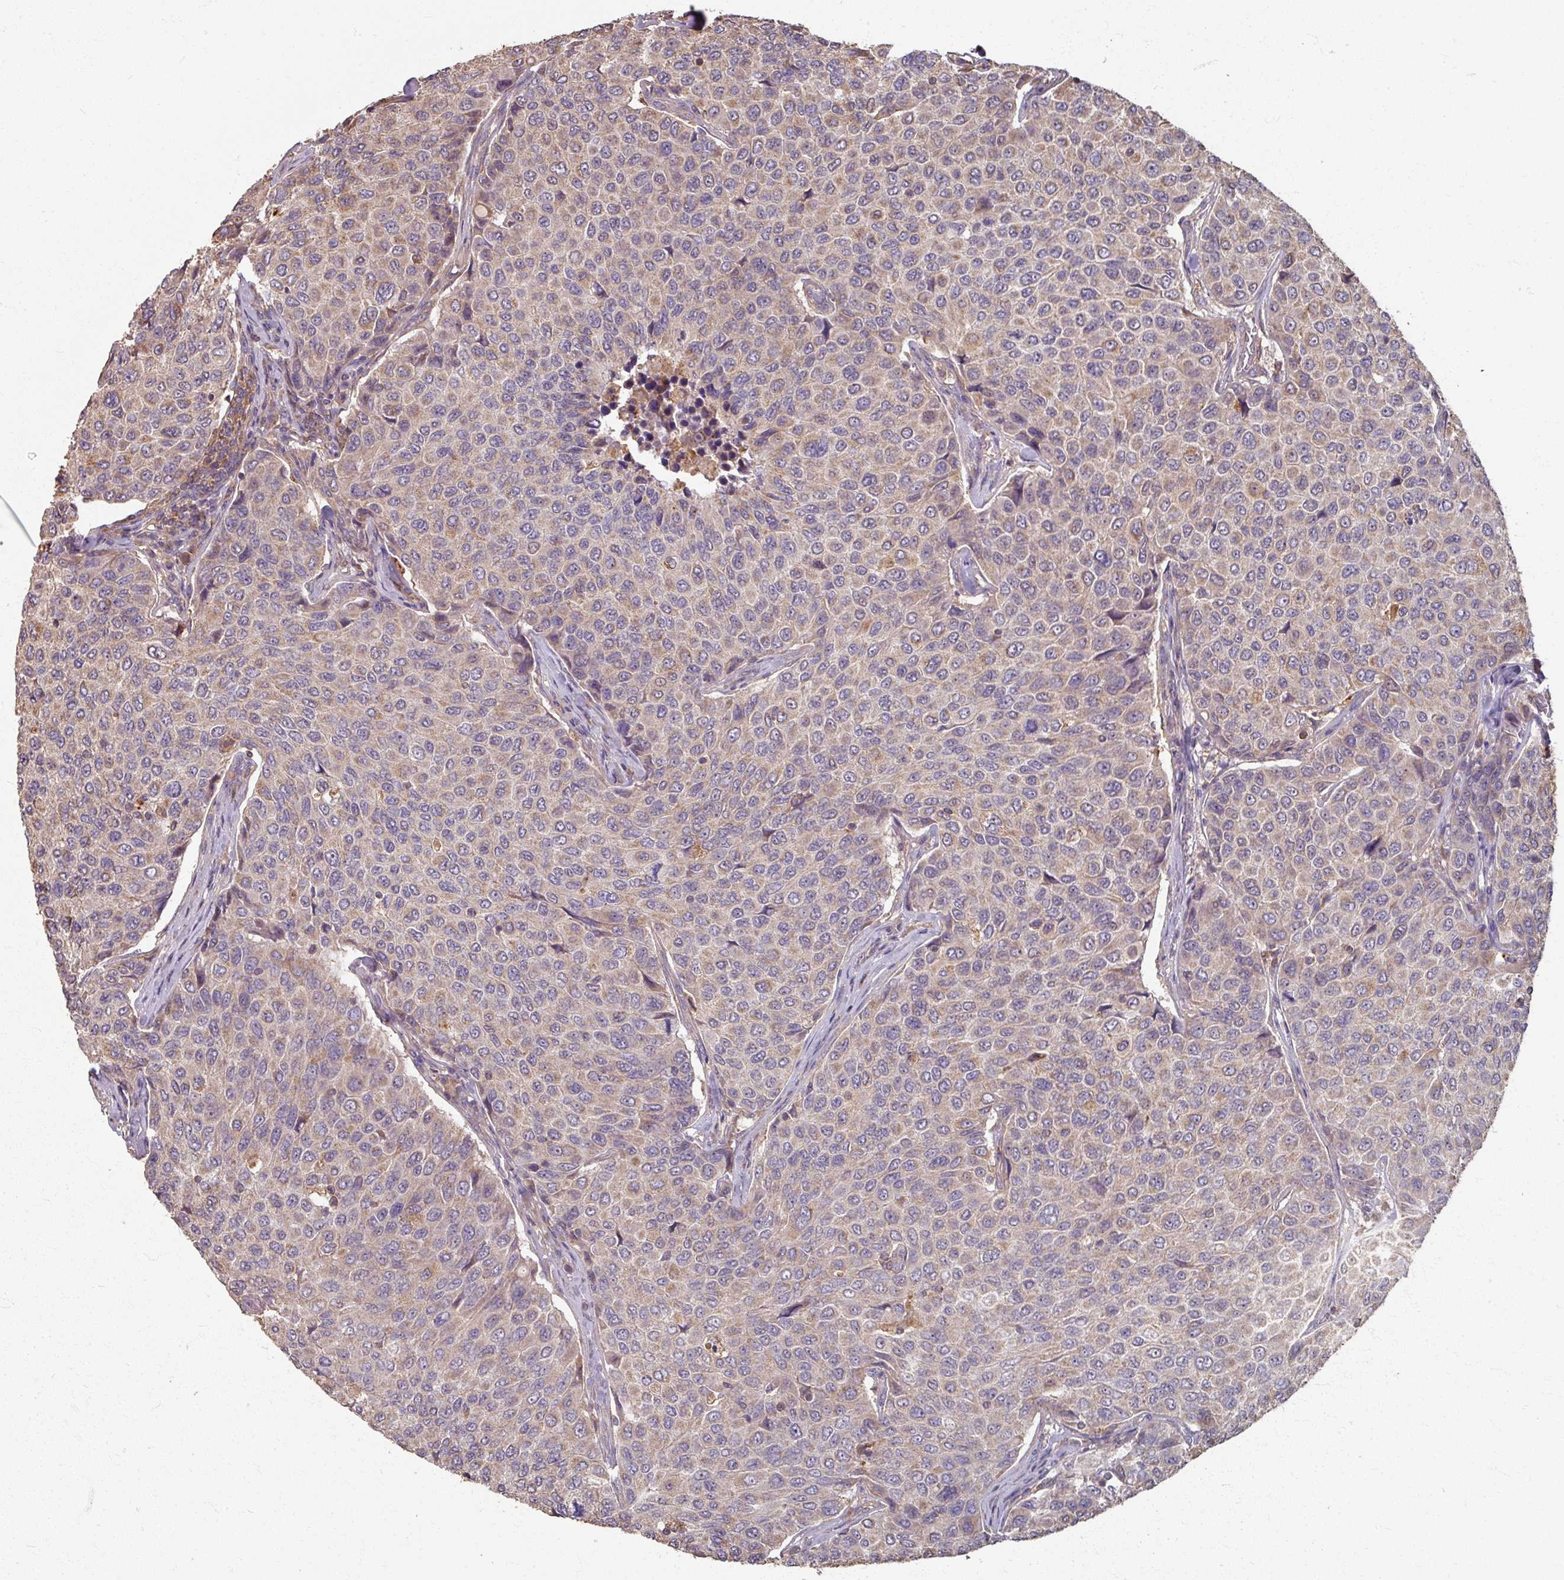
{"staining": {"intensity": "weak", "quantity": "25%-75%", "location": "cytoplasmic/membranous"}, "tissue": "breast cancer", "cell_type": "Tumor cells", "image_type": "cancer", "snomed": [{"axis": "morphology", "description": "Duct carcinoma"}, {"axis": "topography", "description": "Breast"}], "caption": "Human breast invasive ductal carcinoma stained with a brown dye demonstrates weak cytoplasmic/membranous positive staining in about 25%-75% of tumor cells.", "gene": "CCDC68", "patient": {"sex": "female", "age": 55}}